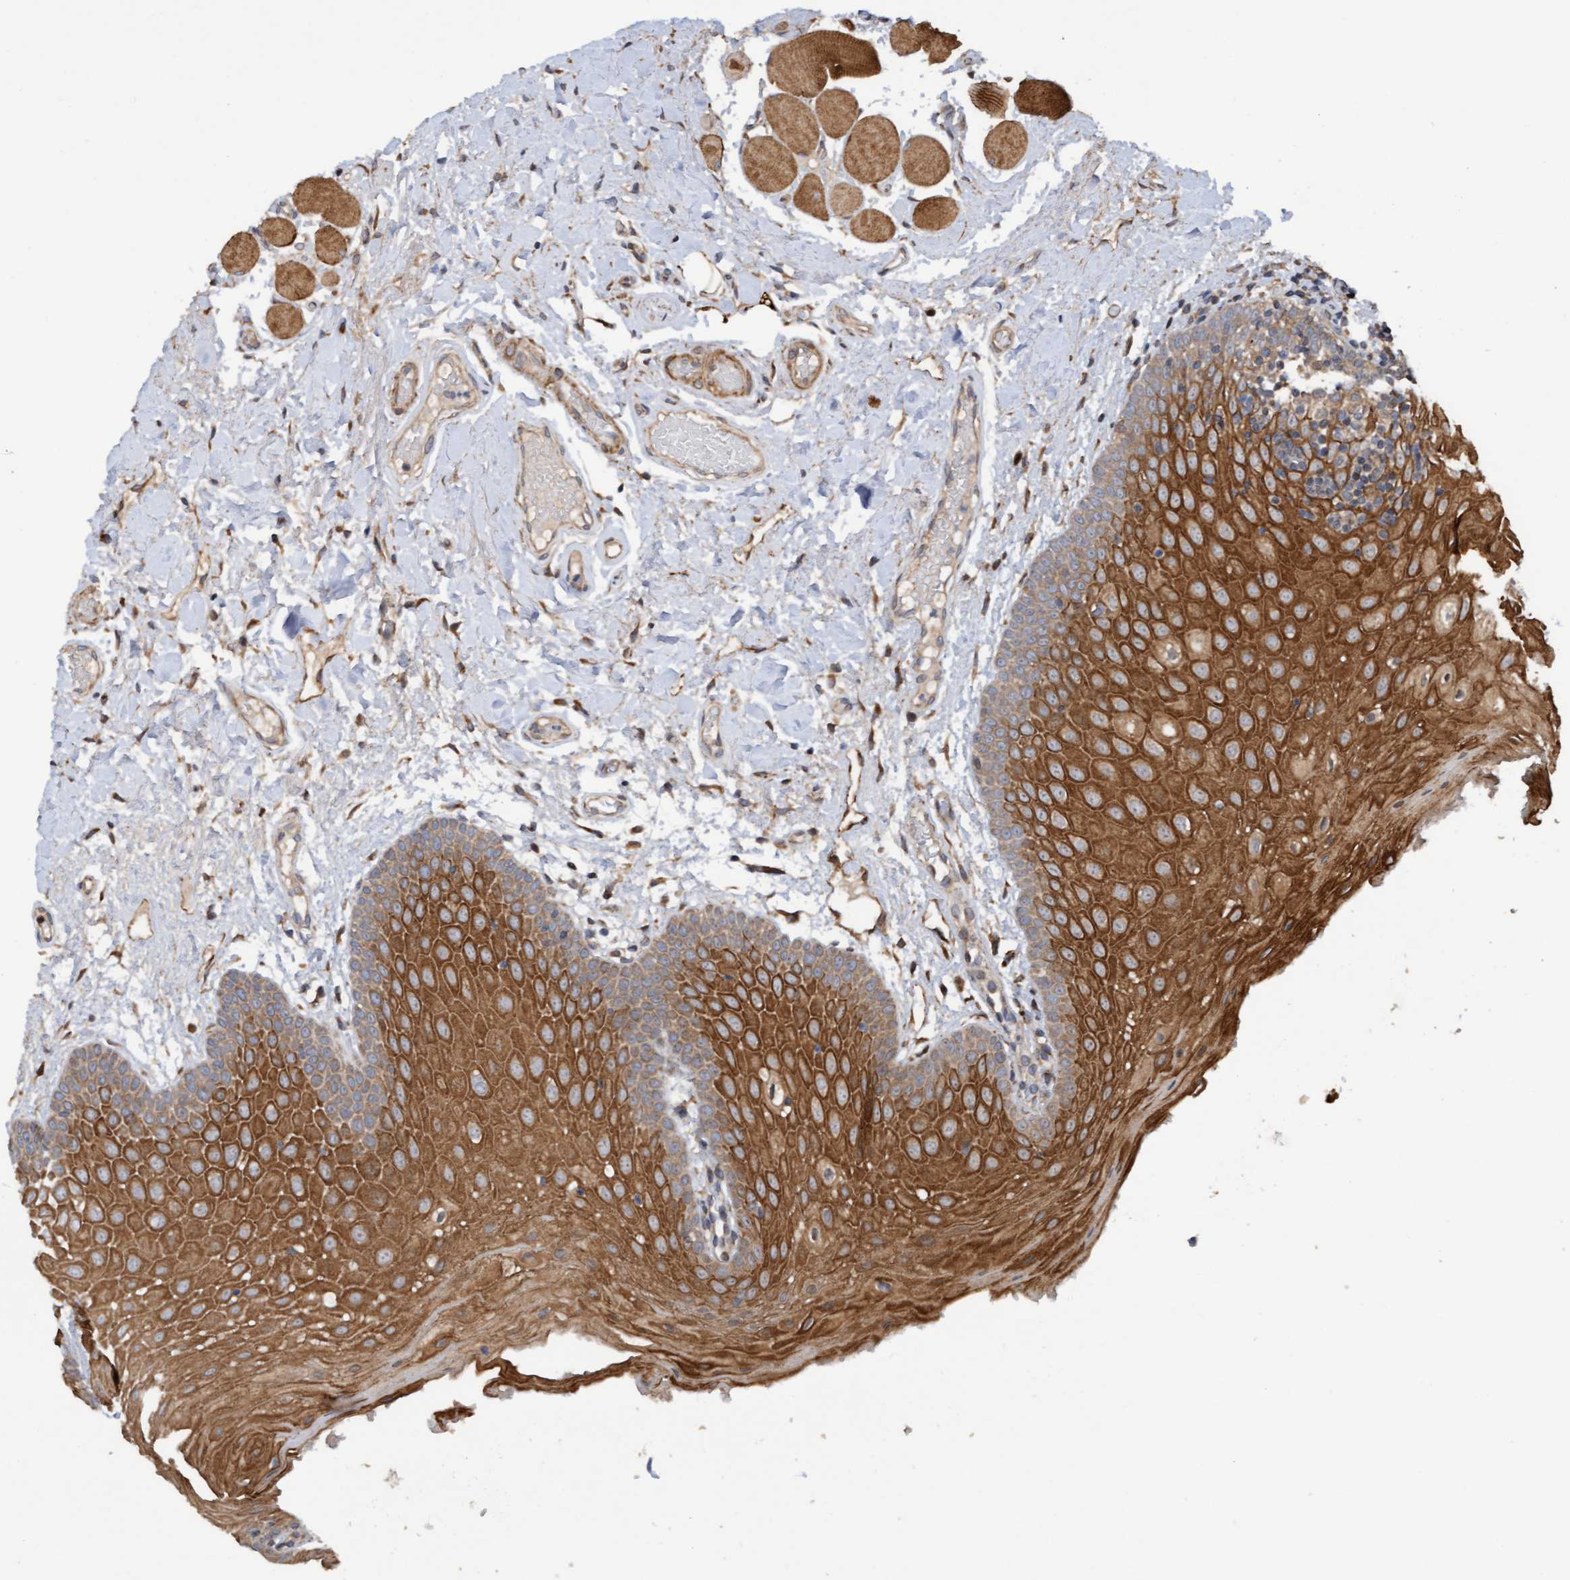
{"staining": {"intensity": "moderate", "quantity": ">75%", "location": "cytoplasmic/membranous"}, "tissue": "oral mucosa", "cell_type": "Squamous epithelial cells", "image_type": "normal", "snomed": [{"axis": "morphology", "description": "Normal tissue, NOS"}, {"axis": "morphology", "description": "Squamous cell carcinoma, NOS"}, {"axis": "topography", "description": "Oral tissue"}, {"axis": "topography", "description": "Head-Neck"}], "caption": "DAB (3,3'-diaminobenzidine) immunohistochemical staining of benign human oral mucosa displays moderate cytoplasmic/membranous protein staining in approximately >75% of squamous epithelial cells.", "gene": "ELP5", "patient": {"sex": "male", "age": 71}}